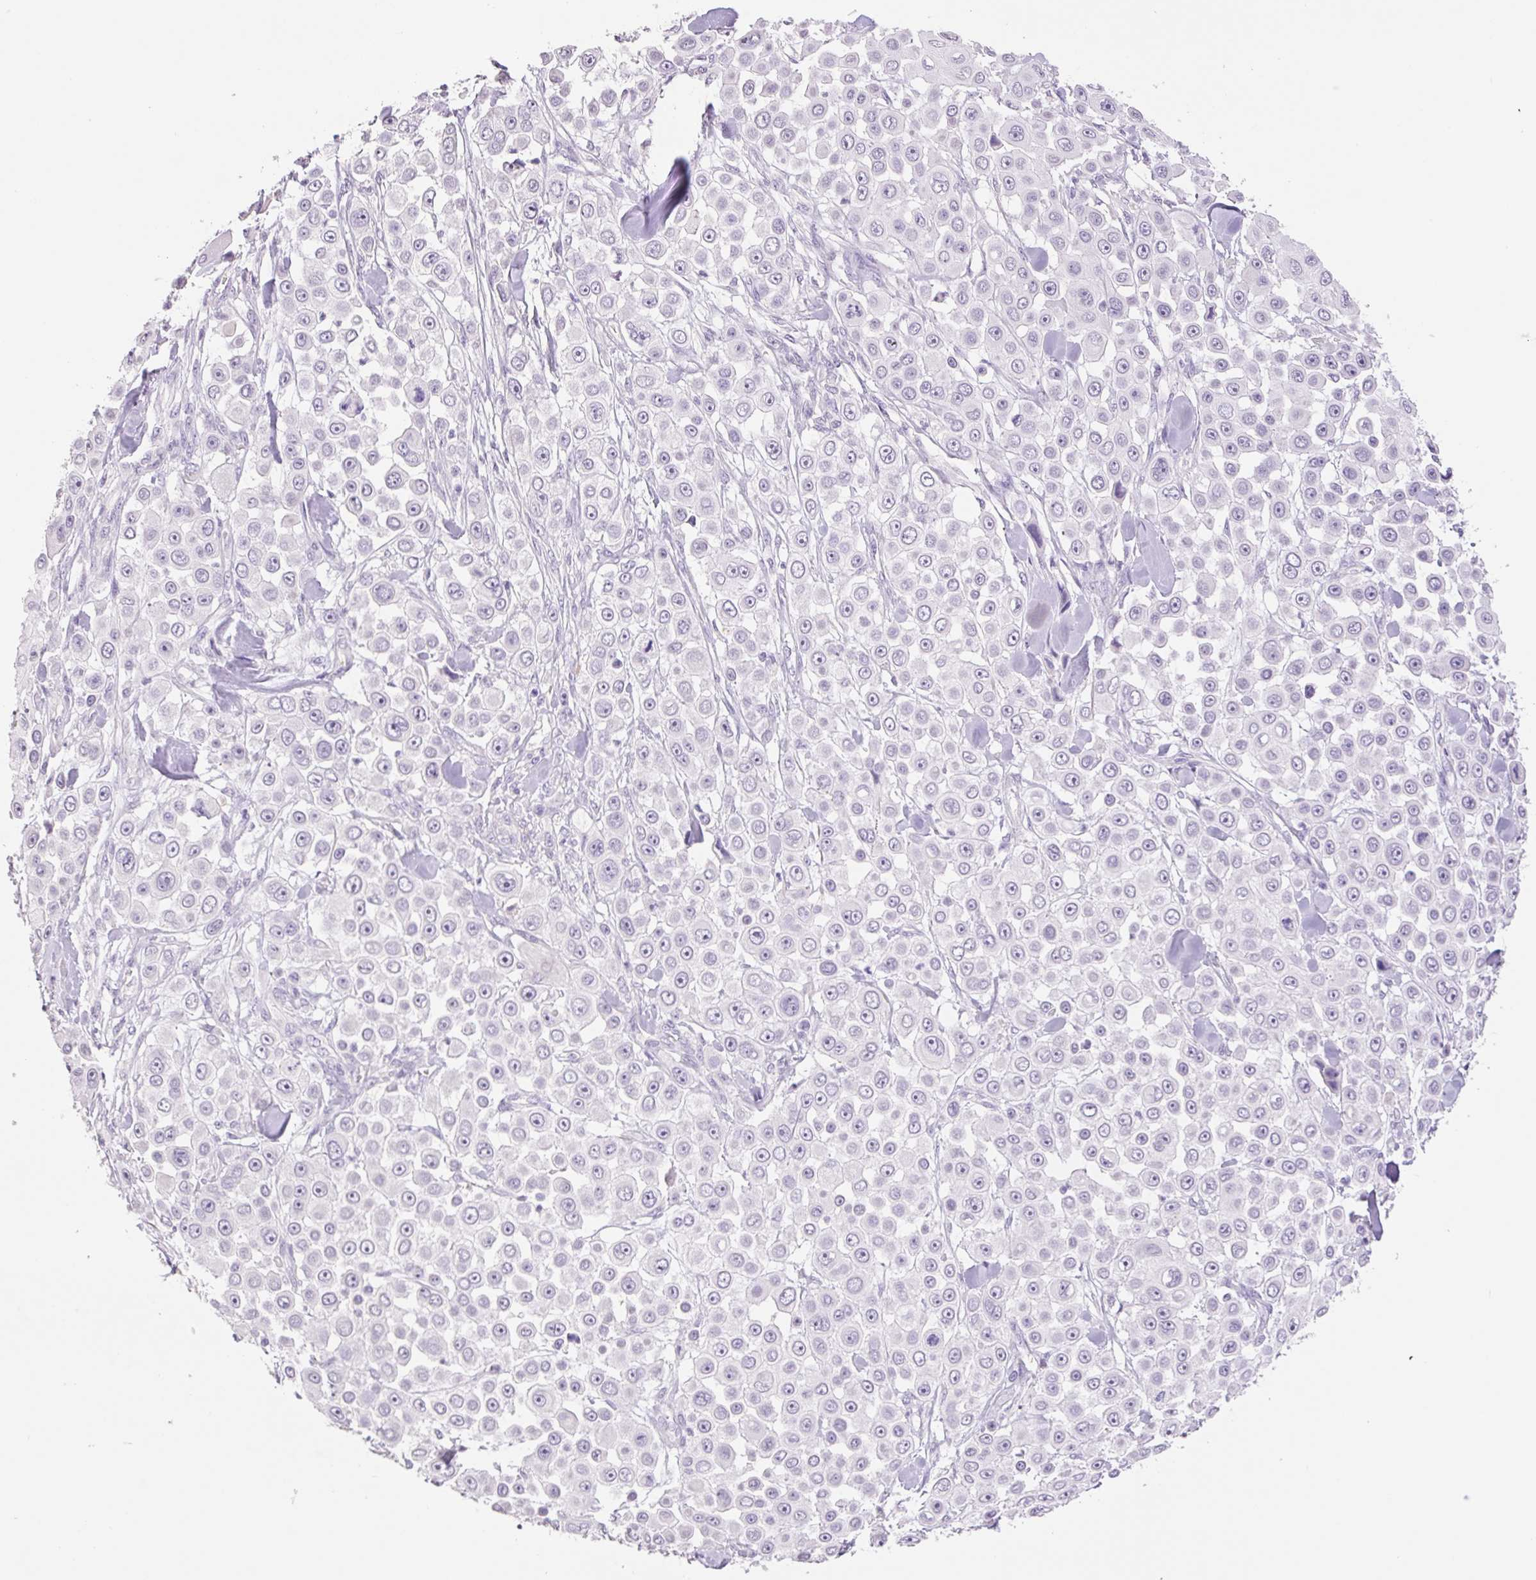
{"staining": {"intensity": "negative", "quantity": "none", "location": "none"}, "tissue": "skin cancer", "cell_type": "Tumor cells", "image_type": "cancer", "snomed": [{"axis": "morphology", "description": "Squamous cell carcinoma, NOS"}, {"axis": "topography", "description": "Skin"}], "caption": "Protein analysis of squamous cell carcinoma (skin) shows no significant positivity in tumor cells. (Immunohistochemistry (ihc), brightfield microscopy, high magnification).", "gene": "HCRTR2", "patient": {"sex": "male", "age": 67}}